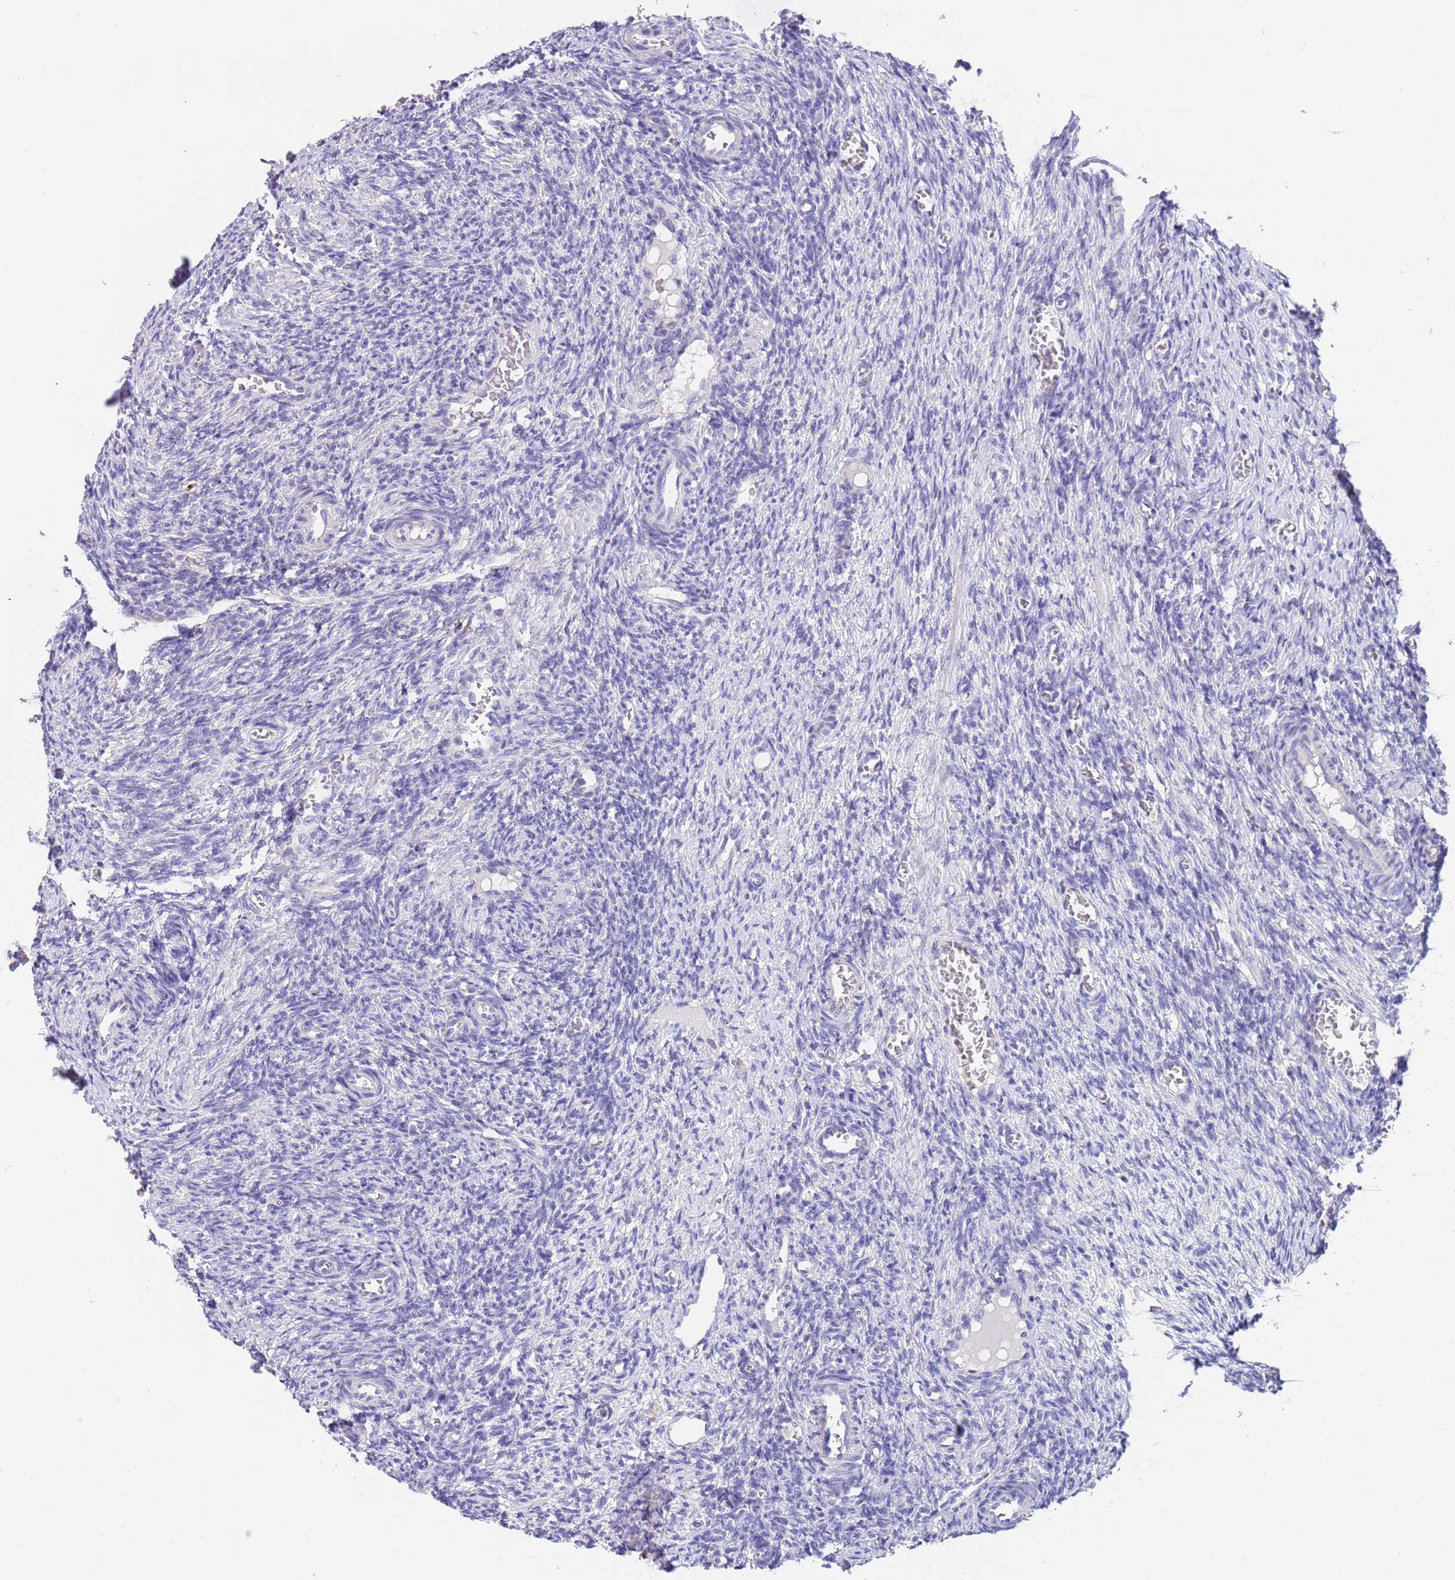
{"staining": {"intensity": "negative", "quantity": "none", "location": "none"}, "tissue": "ovary", "cell_type": "Ovarian stroma cells", "image_type": "normal", "snomed": [{"axis": "morphology", "description": "Normal tissue, NOS"}, {"axis": "topography", "description": "Ovary"}], "caption": "This is an immunohistochemistry (IHC) image of normal human ovary. There is no staining in ovarian stroma cells.", "gene": "TYW1B", "patient": {"sex": "female", "age": 27}}